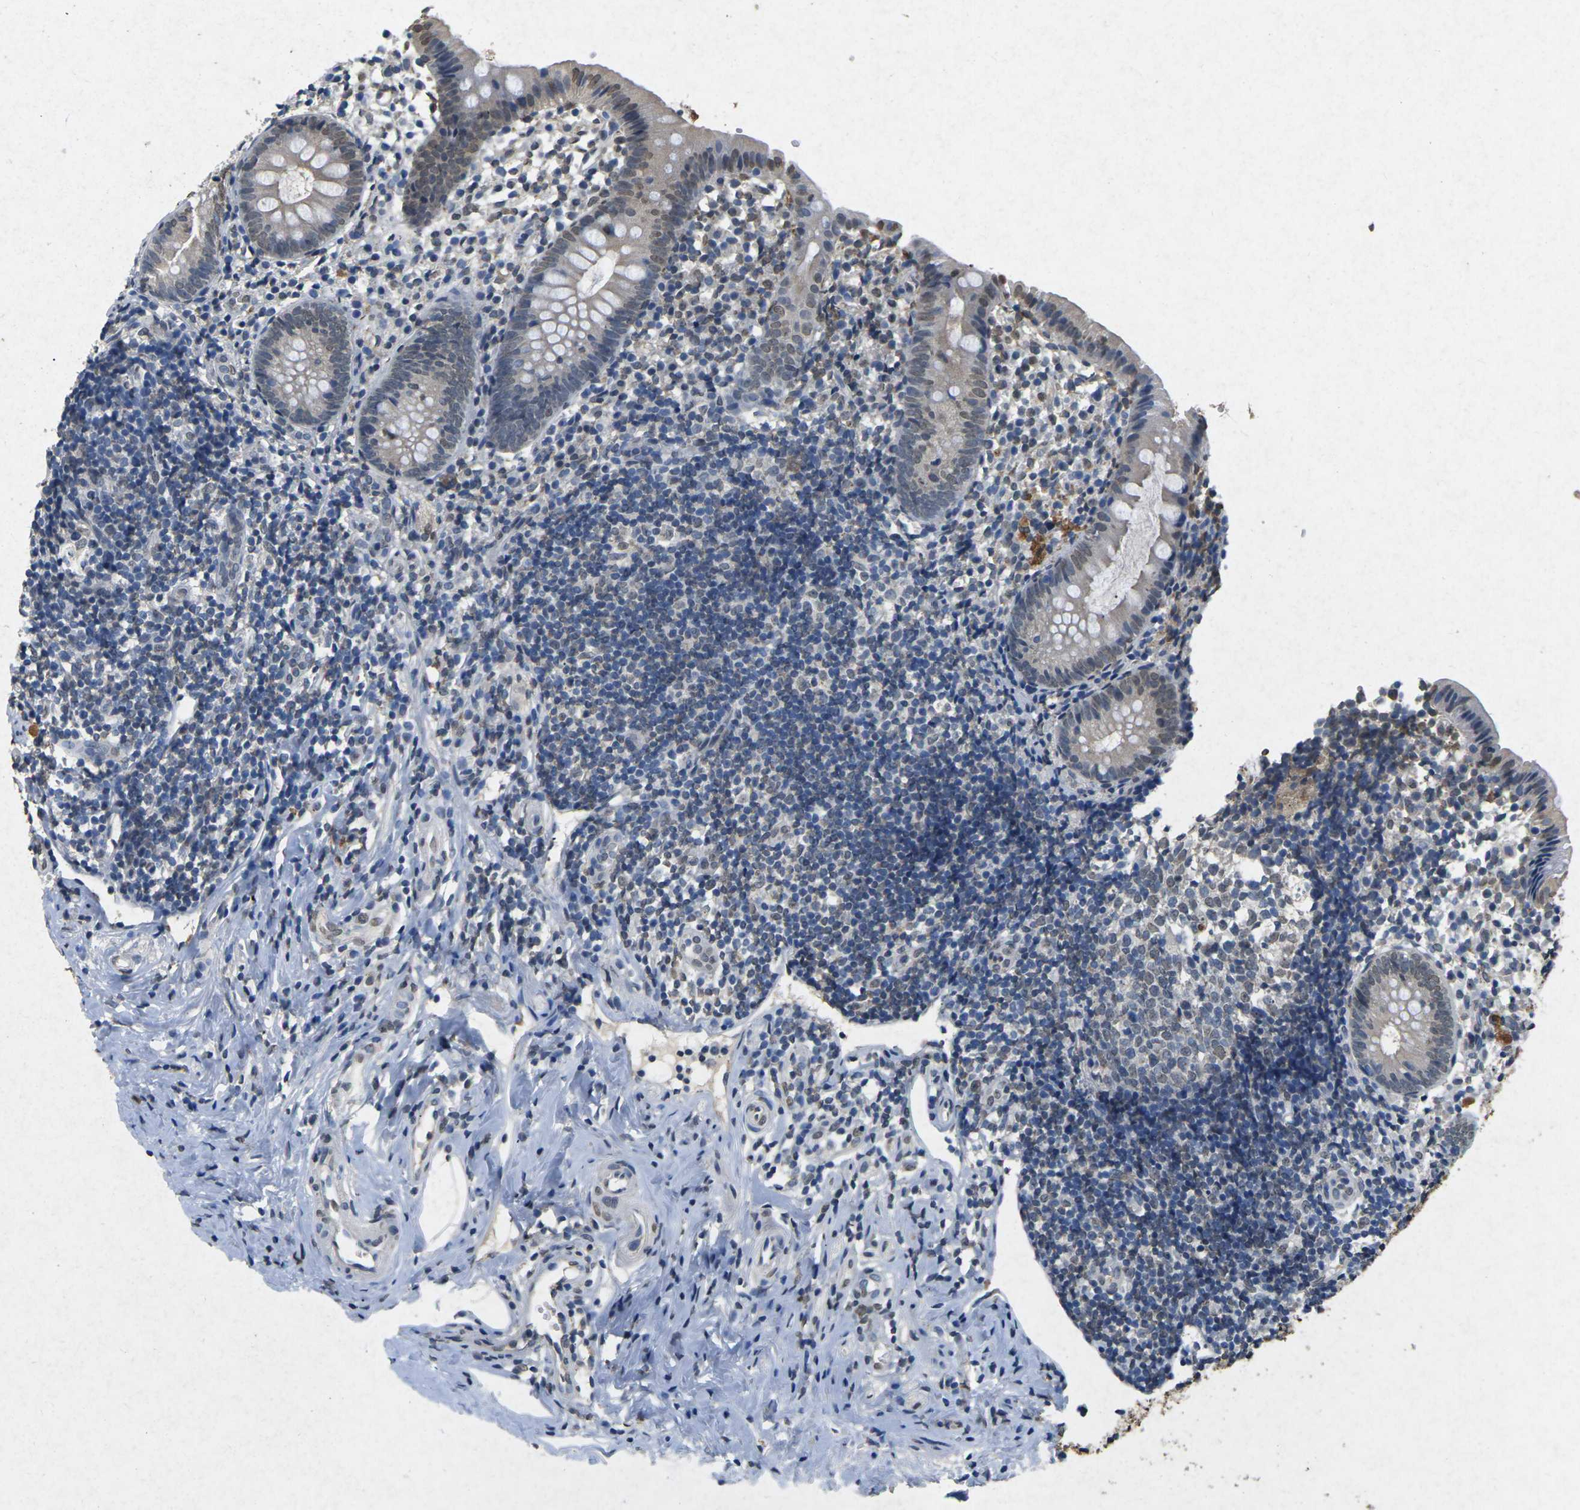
{"staining": {"intensity": "weak", "quantity": ">75%", "location": "cytoplasmic/membranous,nuclear"}, "tissue": "appendix", "cell_type": "Glandular cells", "image_type": "normal", "snomed": [{"axis": "morphology", "description": "Normal tissue, NOS"}, {"axis": "topography", "description": "Appendix"}], "caption": "Brown immunohistochemical staining in benign human appendix displays weak cytoplasmic/membranous,nuclear expression in about >75% of glandular cells.", "gene": "SCNN1B", "patient": {"sex": "female", "age": 20}}